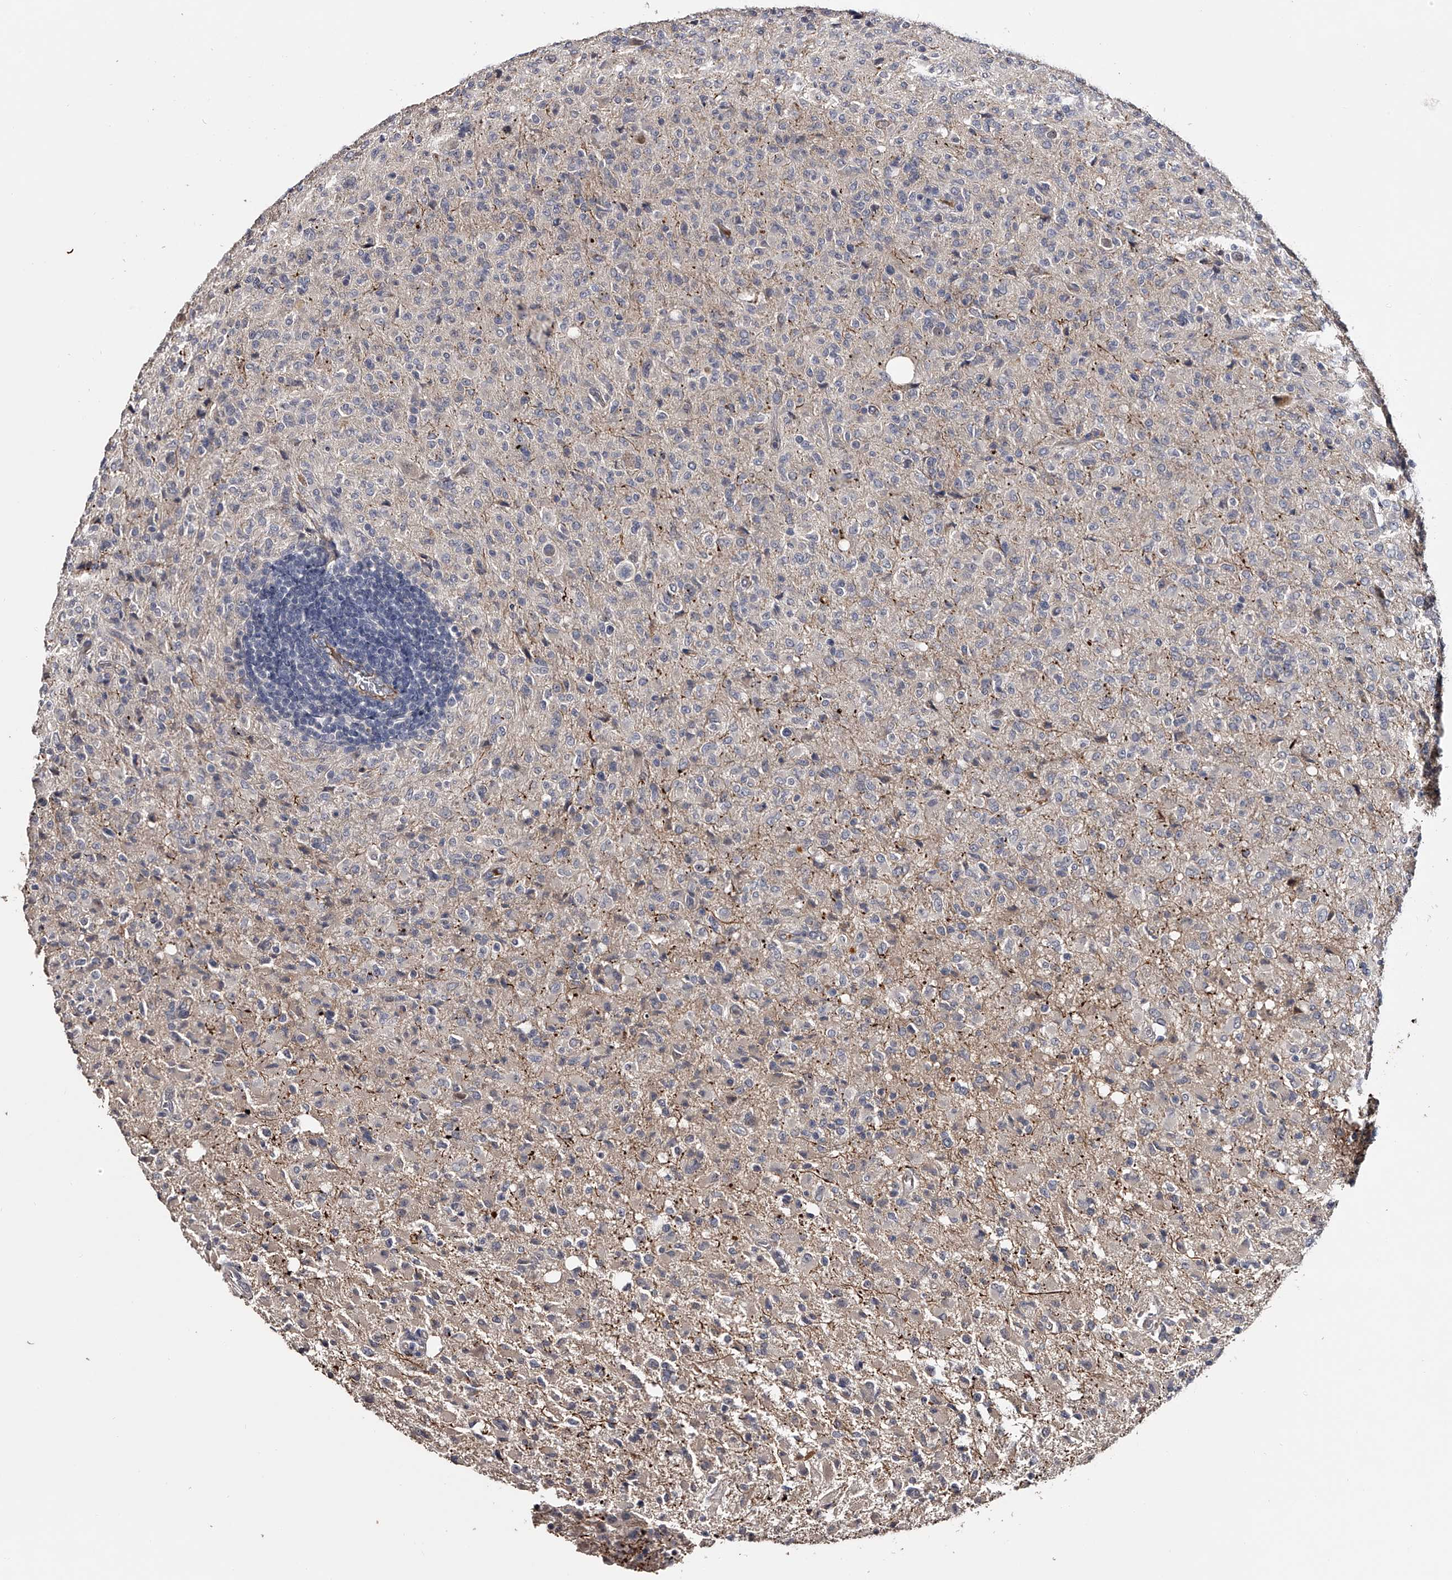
{"staining": {"intensity": "weak", "quantity": "<25%", "location": "cytoplasmic/membranous"}, "tissue": "glioma", "cell_type": "Tumor cells", "image_type": "cancer", "snomed": [{"axis": "morphology", "description": "Glioma, malignant, High grade"}, {"axis": "topography", "description": "Brain"}], "caption": "DAB immunohistochemical staining of malignant glioma (high-grade) exhibits no significant positivity in tumor cells.", "gene": "MDN1", "patient": {"sex": "female", "age": 57}}